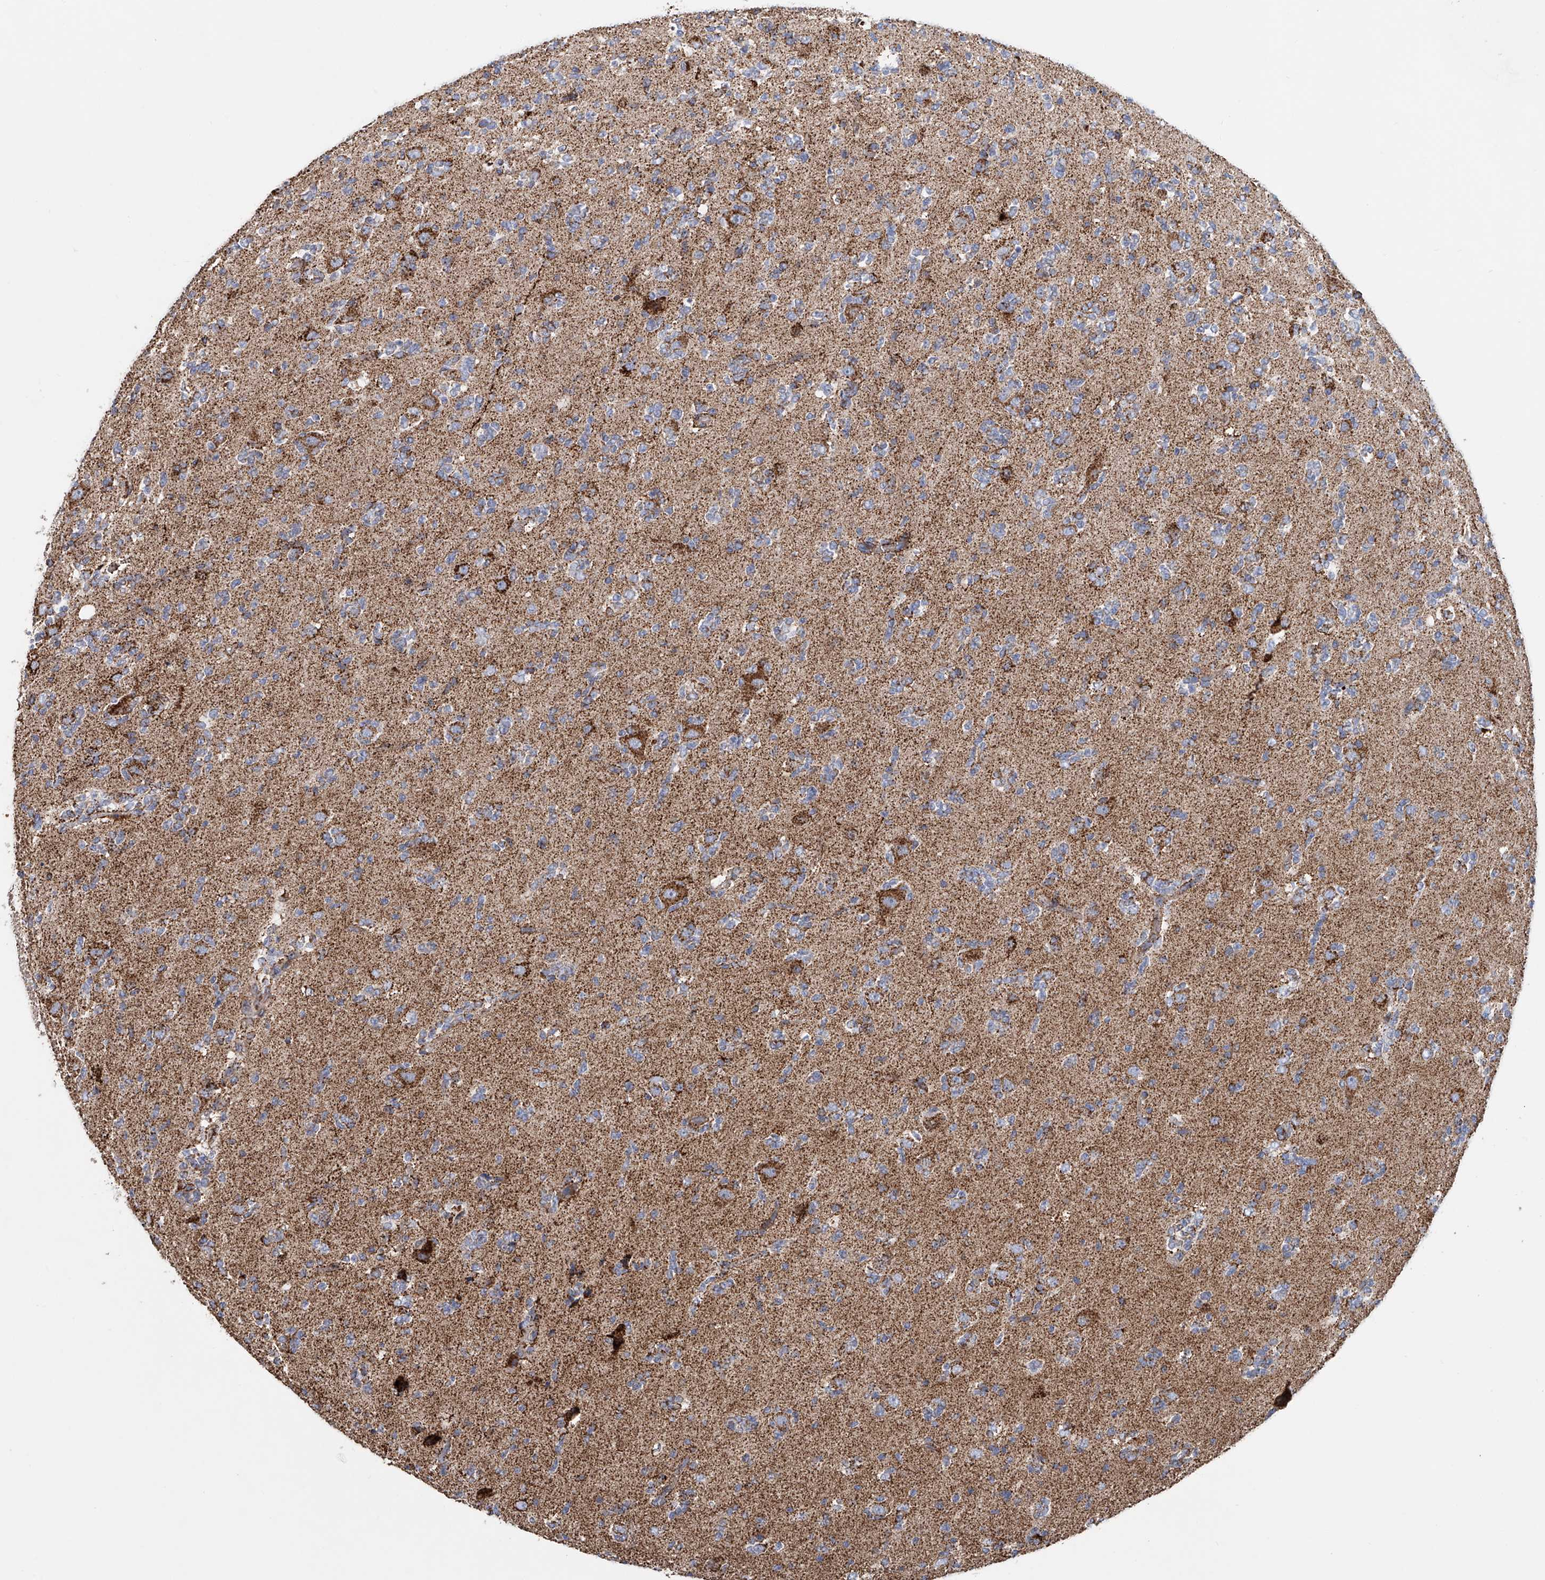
{"staining": {"intensity": "weak", "quantity": "25%-75%", "location": "cytoplasmic/membranous"}, "tissue": "glioma", "cell_type": "Tumor cells", "image_type": "cancer", "snomed": [{"axis": "morphology", "description": "Glioma, malignant, High grade"}, {"axis": "topography", "description": "Brain"}], "caption": "A micrograph of malignant glioma (high-grade) stained for a protein reveals weak cytoplasmic/membranous brown staining in tumor cells.", "gene": "MCL1", "patient": {"sex": "female", "age": 62}}